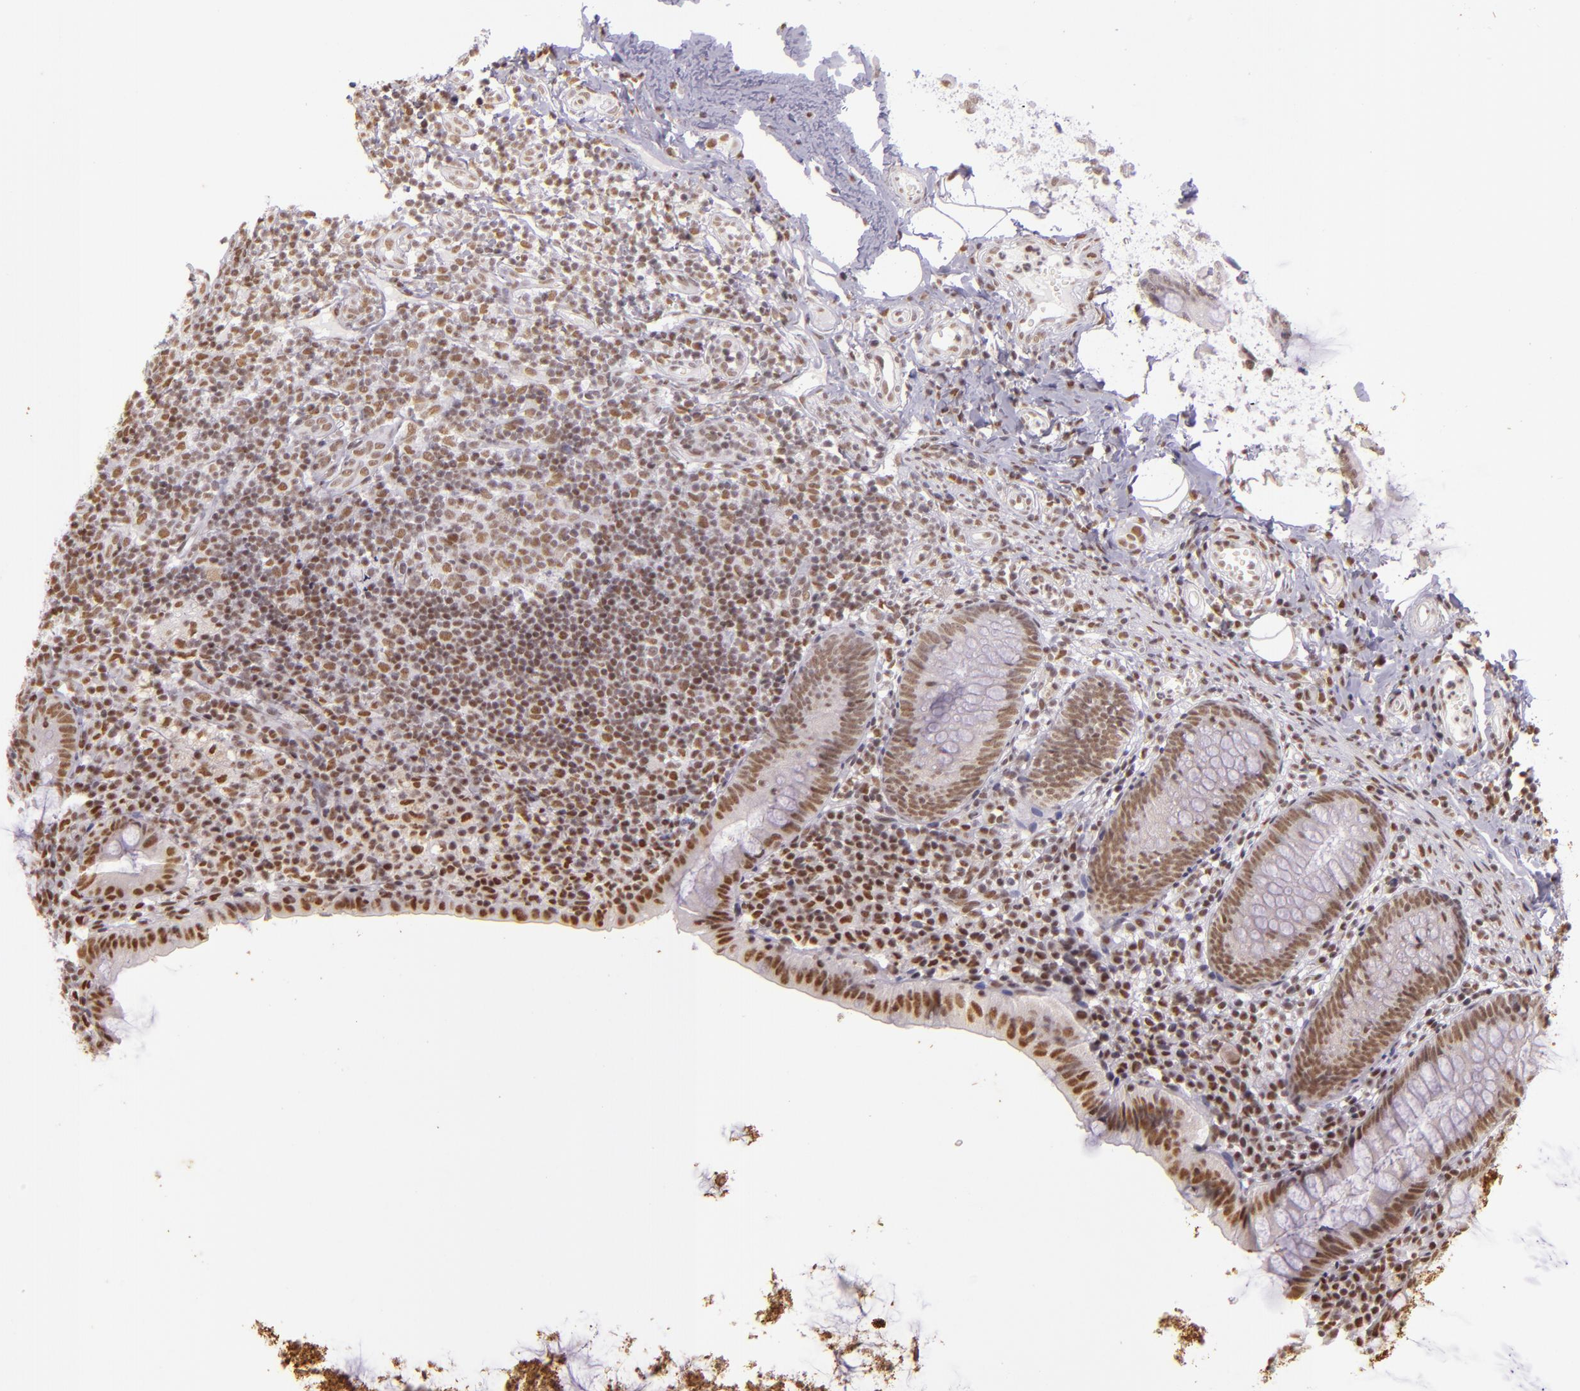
{"staining": {"intensity": "moderate", "quantity": ">75%", "location": "nuclear"}, "tissue": "appendix", "cell_type": "Glandular cells", "image_type": "normal", "snomed": [{"axis": "morphology", "description": "Normal tissue, NOS"}, {"axis": "topography", "description": "Appendix"}], "caption": "A photomicrograph of human appendix stained for a protein shows moderate nuclear brown staining in glandular cells.", "gene": "USF1", "patient": {"sex": "female", "age": 9}}